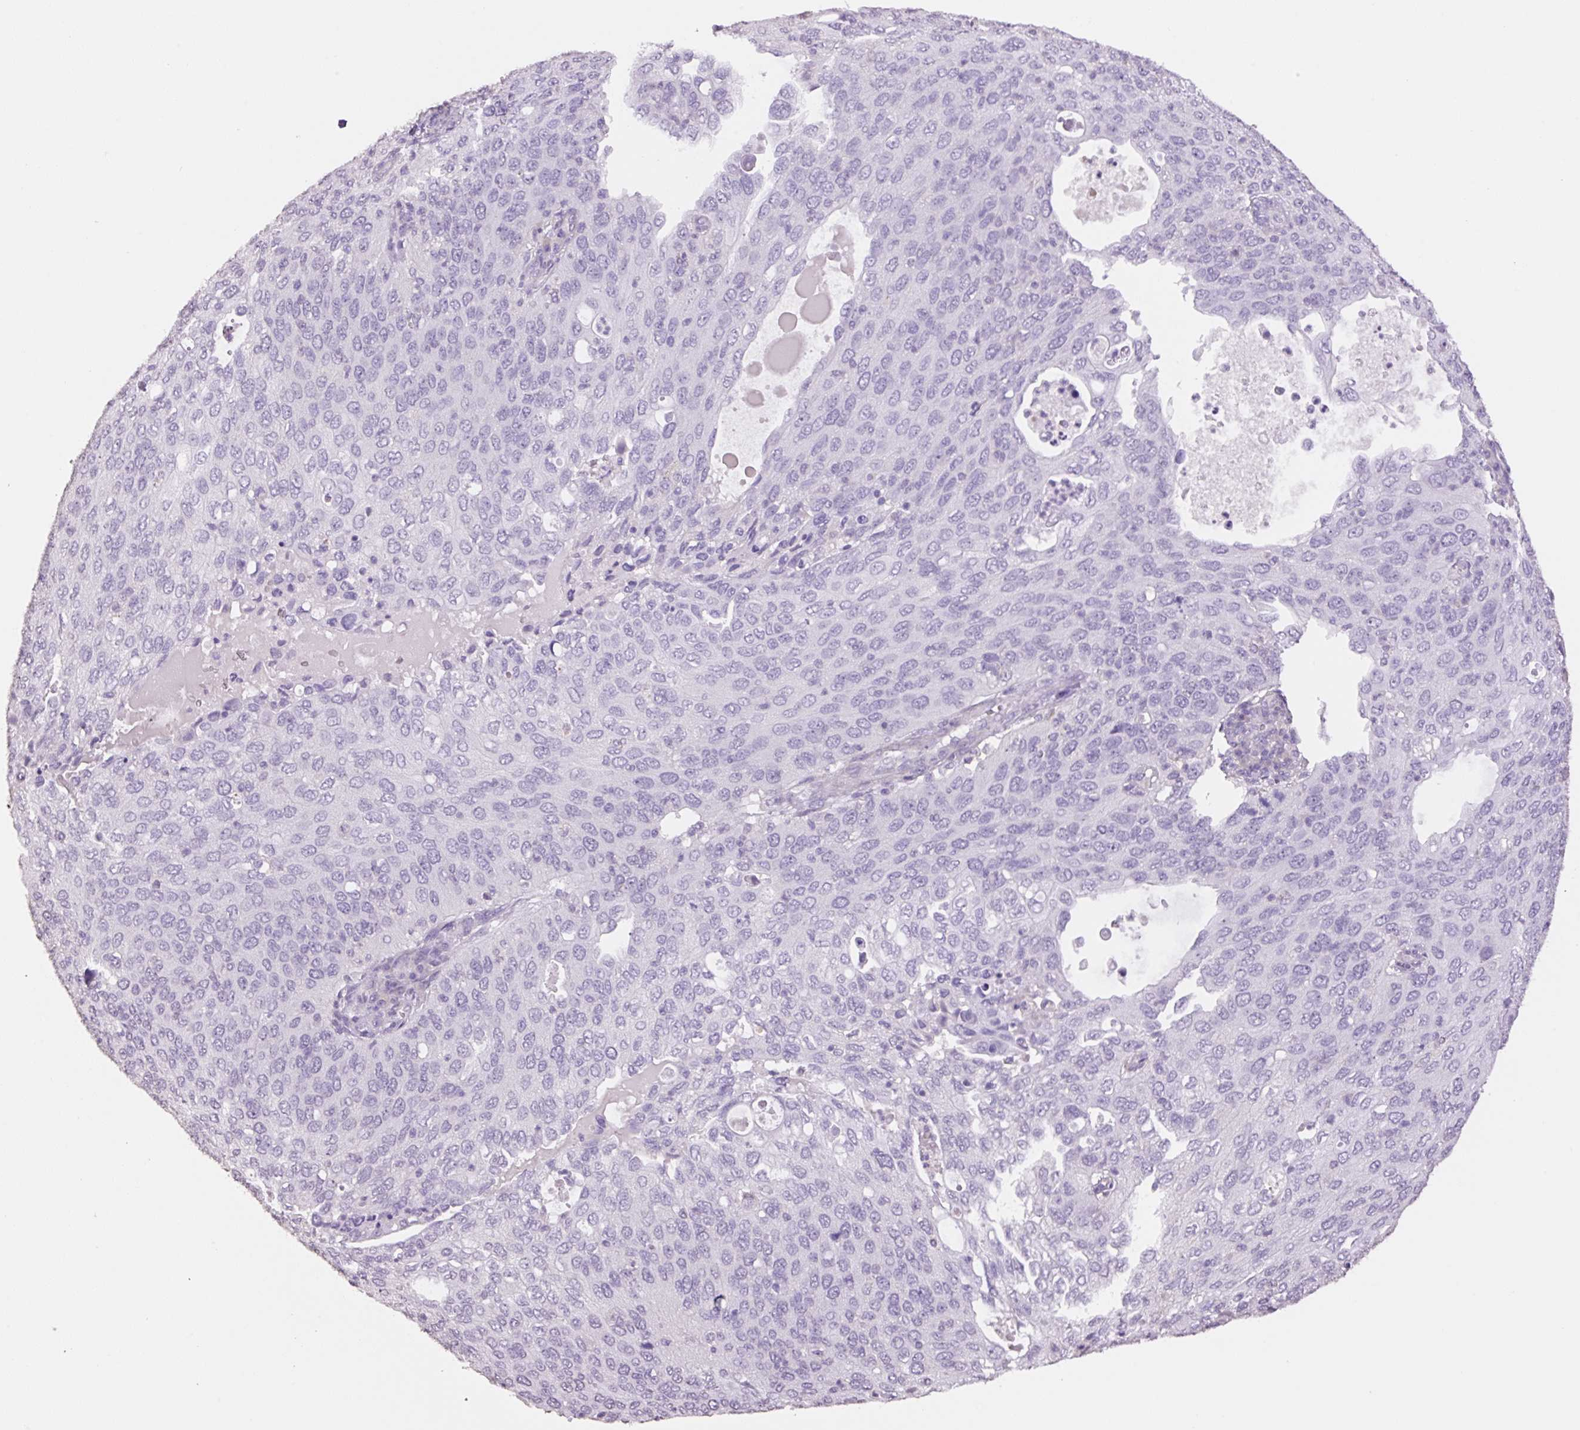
{"staining": {"intensity": "negative", "quantity": "none", "location": "none"}, "tissue": "cervical cancer", "cell_type": "Tumor cells", "image_type": "cancer", "snomed": [{"axis": "morphology", "description": "Squamous cell carcinoma, NOS"}, {"axis": "topography", "description": "Cervix"}], "caption": "The immunohistochemistry micrograph has no significant staining in tumor cells of squamous cell carcinoma (cervical) tissue.", "gene": "HCRTR2", "patient": {"sex": "female", "age": 36}}